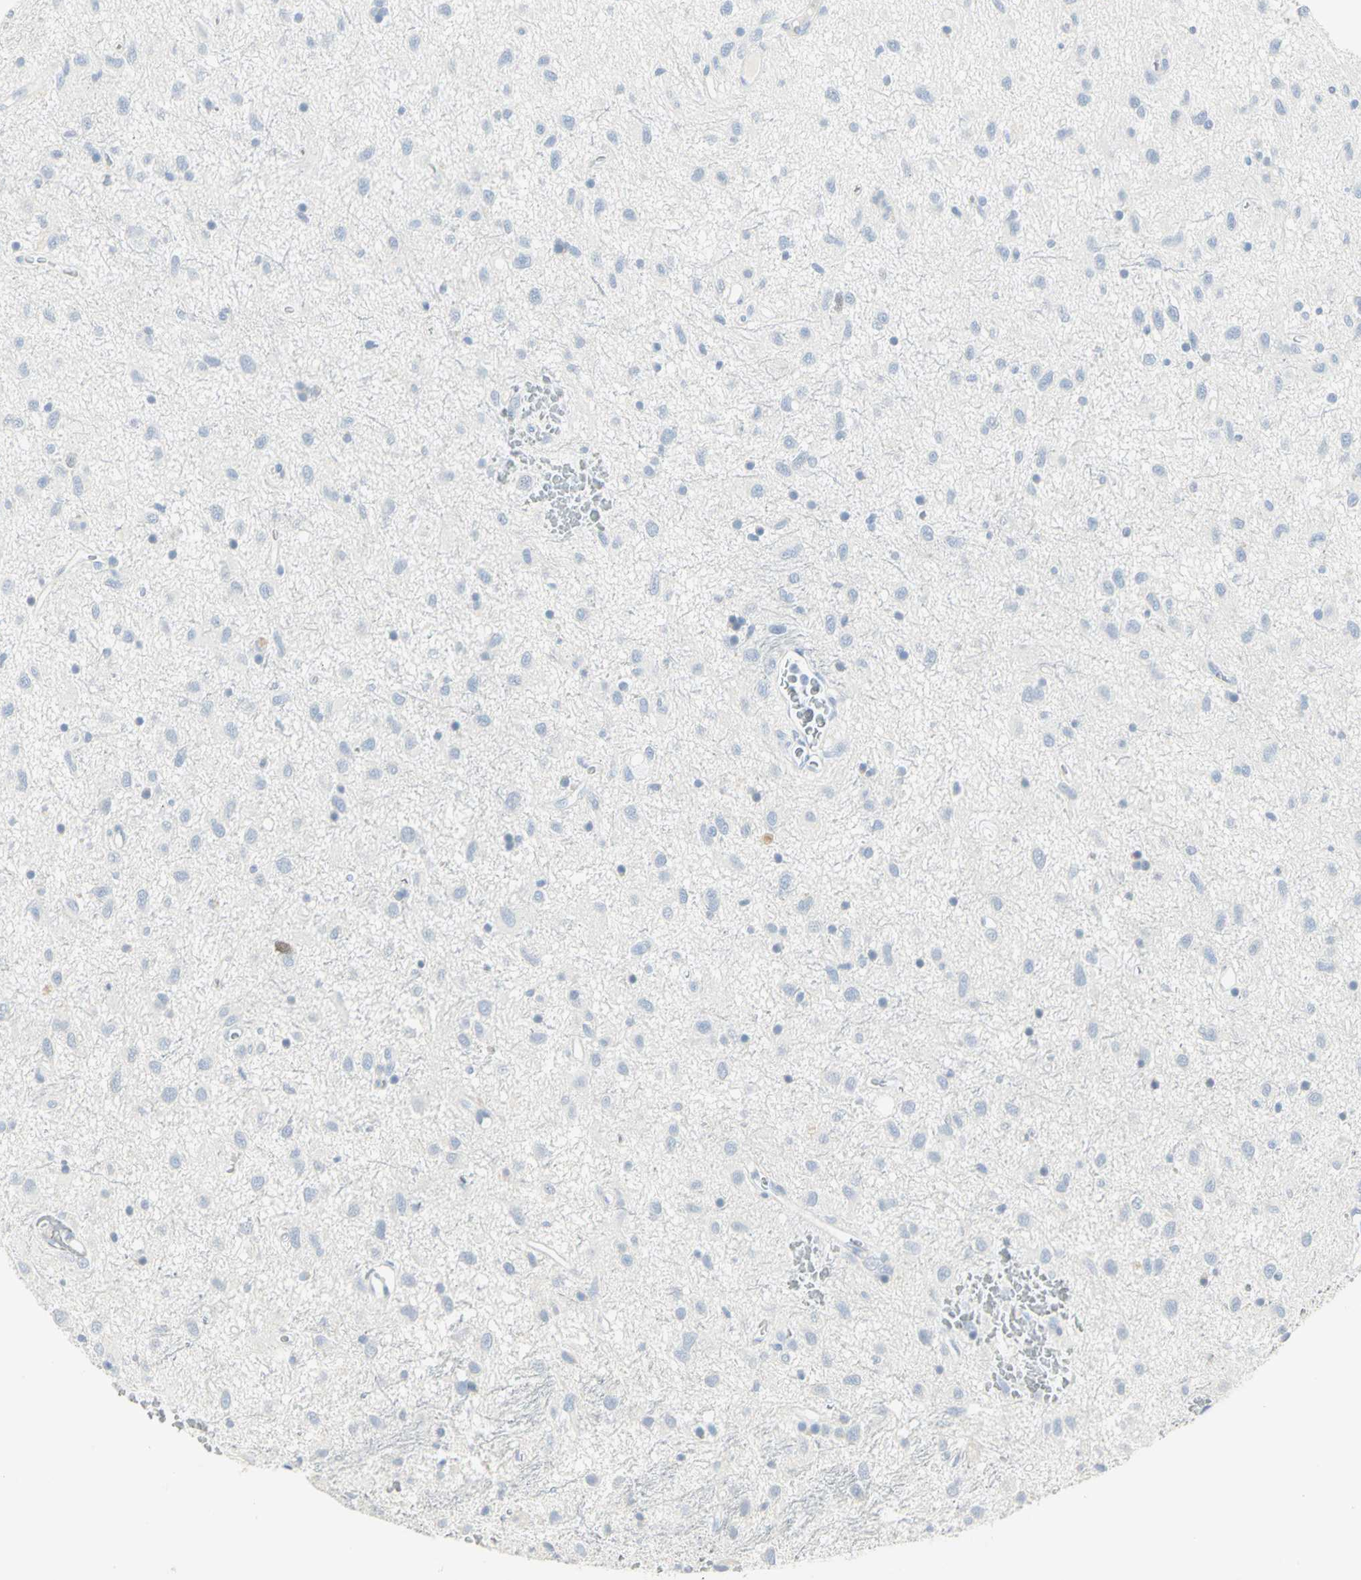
{"staining": {"intensity": "negative", "quantity": "none", "location": "none"}, "tissue": "glioma", "cell_type": "Tumor cells", "image_type": "cancer", "snomed": [{"axis": "morphology", "description": "Glioma, malignant, Low grade"}, {"axis": "topography", "description": "Brain"}], "caption": "DAB immunohistochemical staining of glioma reveals no significant positivity in tumor cells.", "gene": "HELLS", "patient": {"sex": "male", "age": 77}}